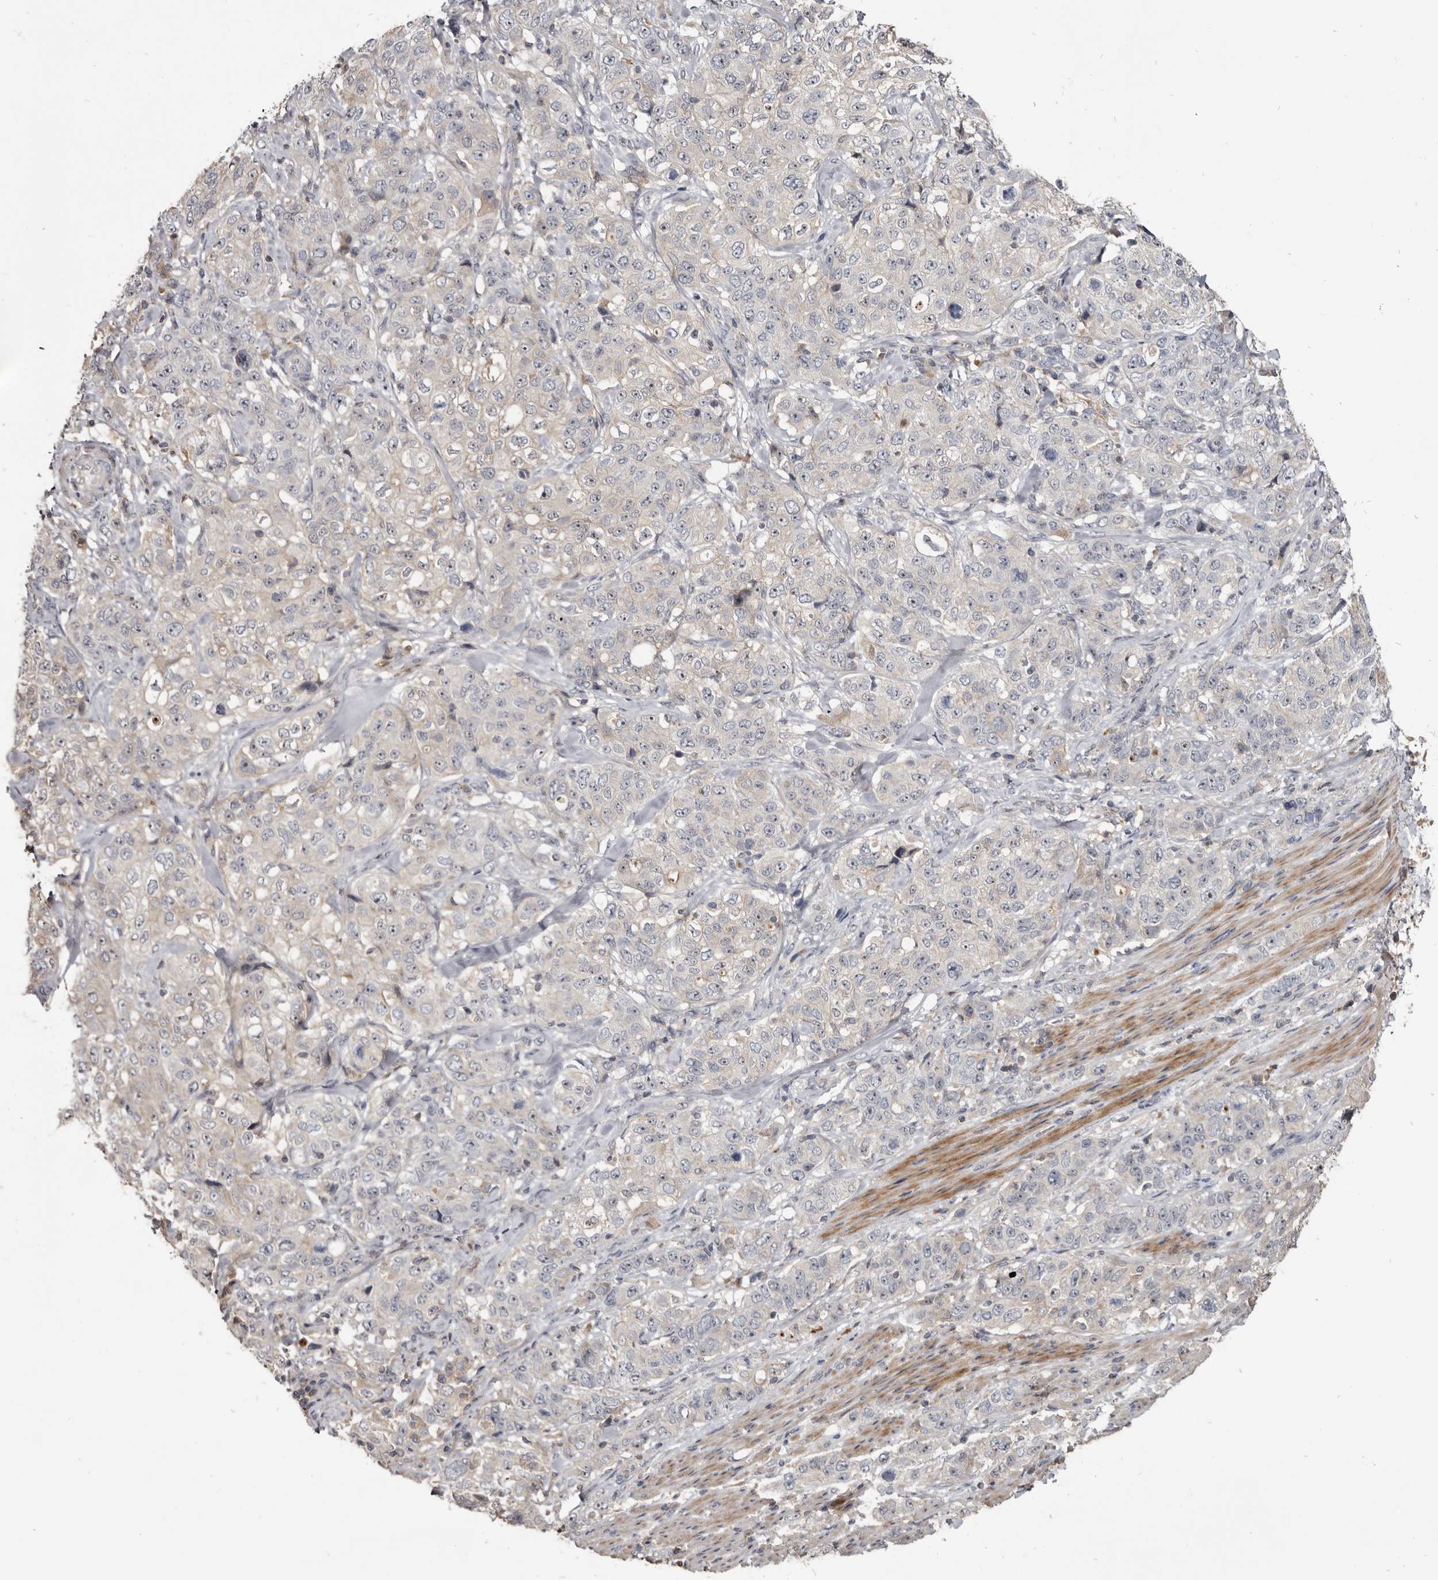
{"staining": {"intensity": "negative", "quantity": "none", "location": "none"}, "tissue": "stomach cancer", "cell_type": "Tumor cells", "image_type": "cancer", "snomed": [{"axis": "morphology", "description": "Adenocarcinoma, NOS"}, {"axis": "topography", "description": "Stomach"}], "caption": "Image shows no significant protein staining in tumor cells of adenocarcinoma (stomach).", "gene": "TTC39A", "patient": {"sex": "male", "age": 48}}